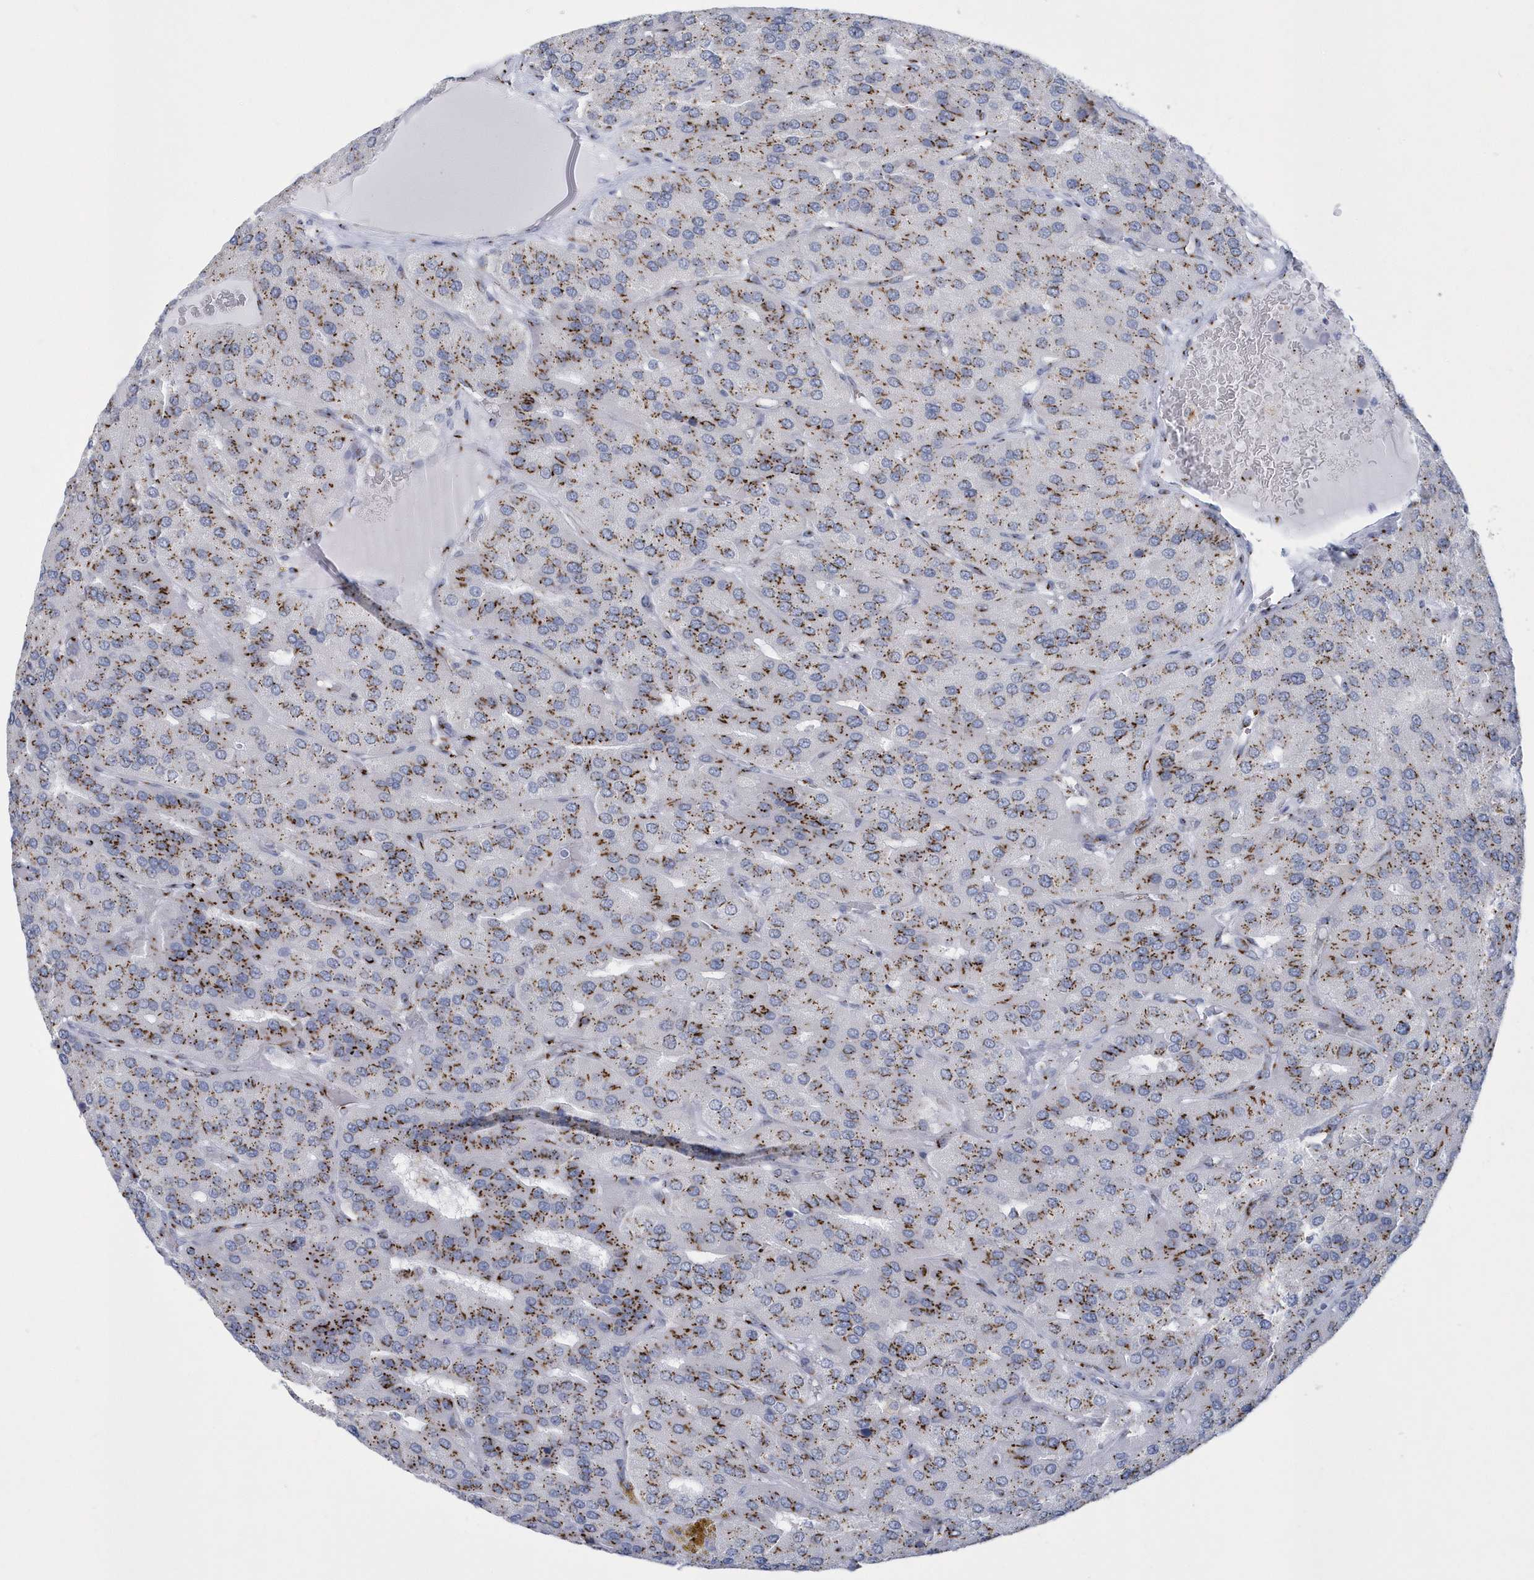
{"staining": {"intensity": "moderate", "quantity": ">75%", "location": "cytoplasmic/membranous"}, "tissue": "parathyroid gland", "cell_type": "Glandular cells", "image_type": "normal", "snomed": [{"axis": "morphology", "description": "Normal tissue, NOS"}, {"axis": "morphology", "description": "Adenoma, NOS"}, {"axis": "topography", "description": "Parathyroid gland"}], "caption": "Moderate cytoplasmic/membranous expression for a protein is seen in approximately >75% of glandular cells of normal parathyroid gland using immunohistochemistry.", "gene": "SLX9", "patient": {"sex": "female", "age": 86}}